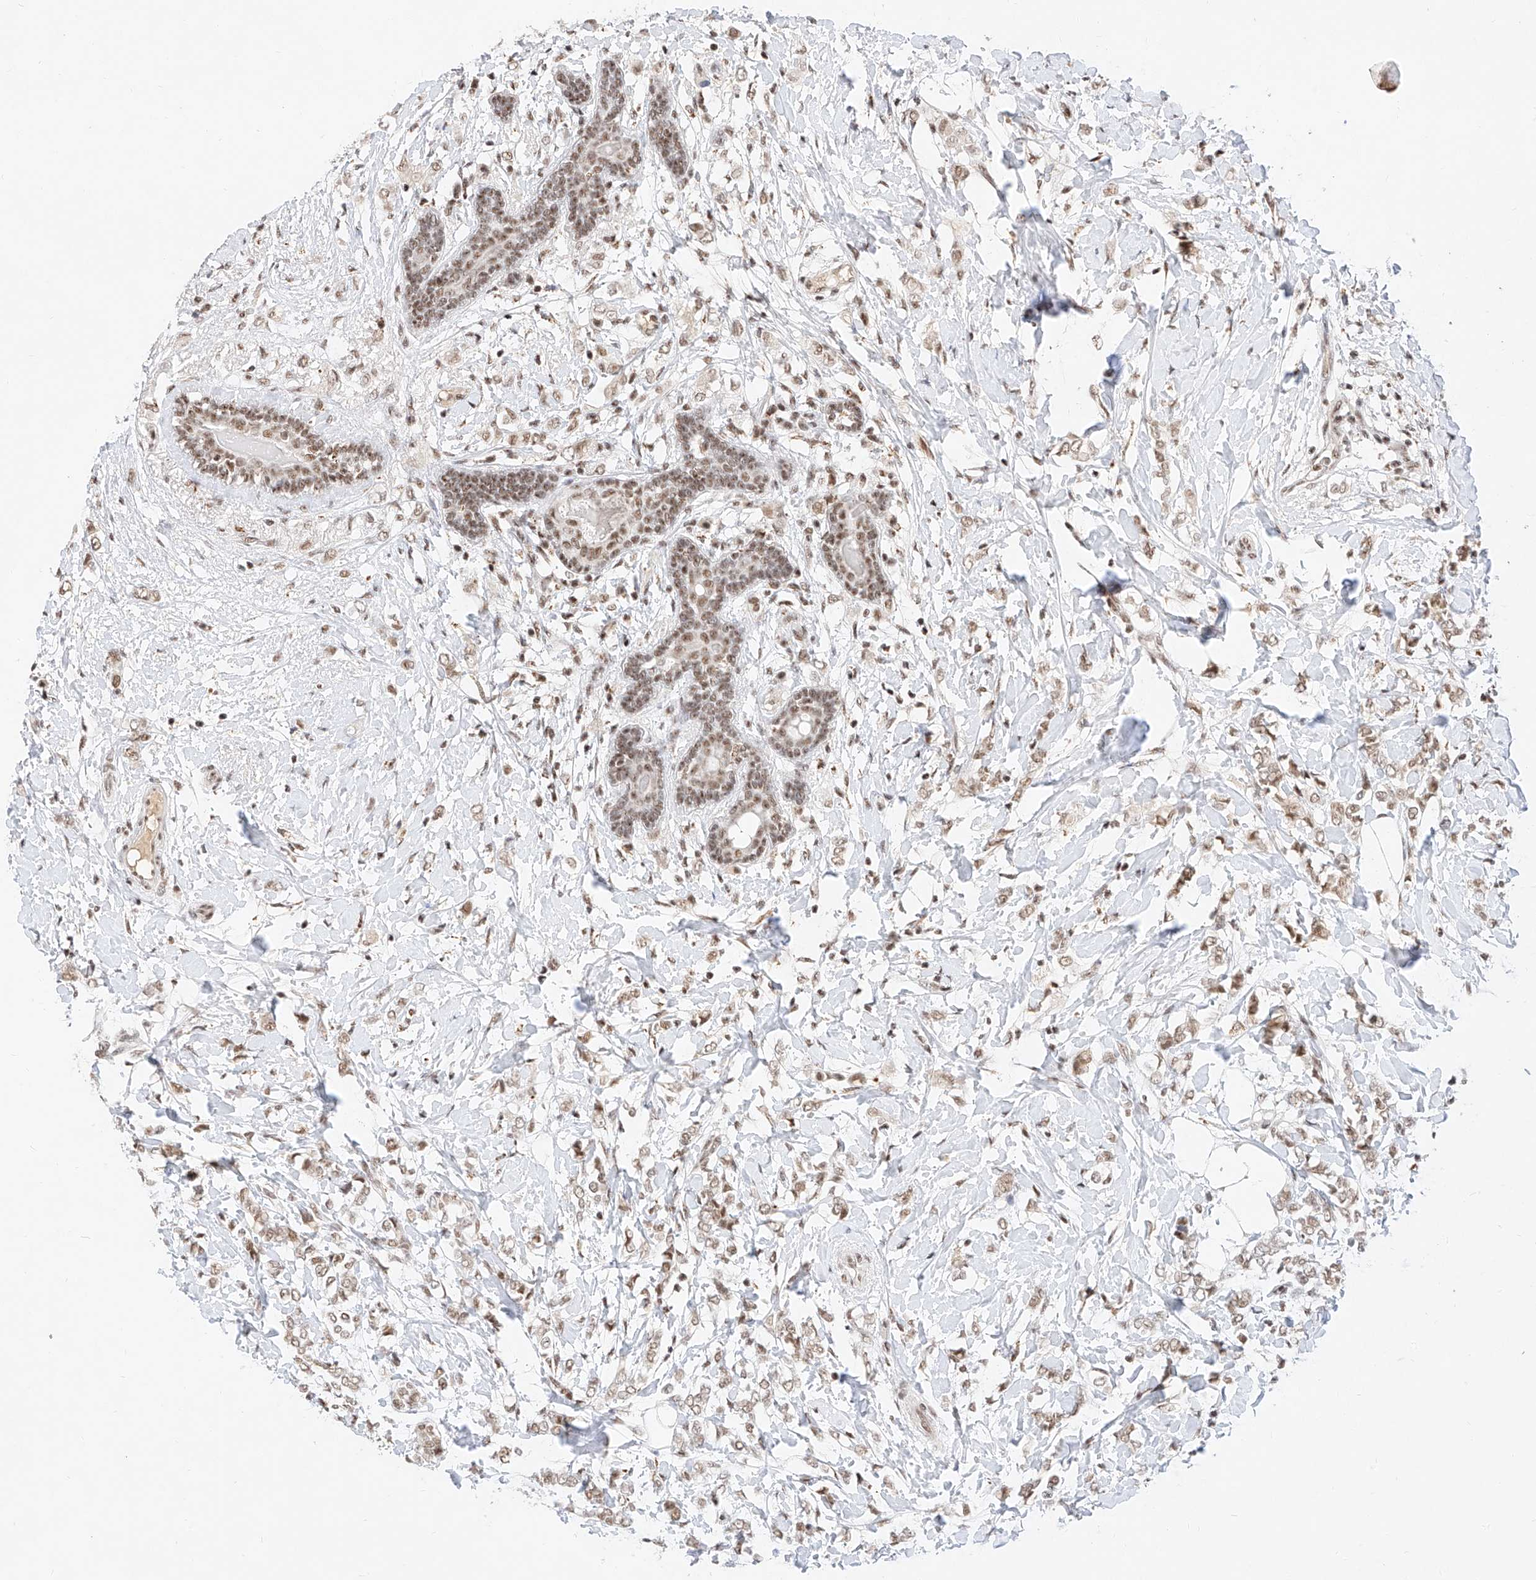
{"staining": {"intensity": "moderate", "quantity": ">75%", "location": "nuclear"}, "tissue": "breast cancer", "cell_type": "Tumor cells", "image_type": "cancer", "snomed": [{"axis": "morphology", "description": "Normal tissue, NOS"}, {"axis": "morphology", "description": "Lobular carcinoma"}, {"axis": "topography", "description": "Breast"}], "caption": "Immunohistochemical staining of breast cancer demonstrates moderate nuclear protein expression in approximately >75% of tumor cells. (IHC, brightfield microscopy, high magnification).", "gene": "NRF1", "patient": {"sex": "female", "age": 47}}